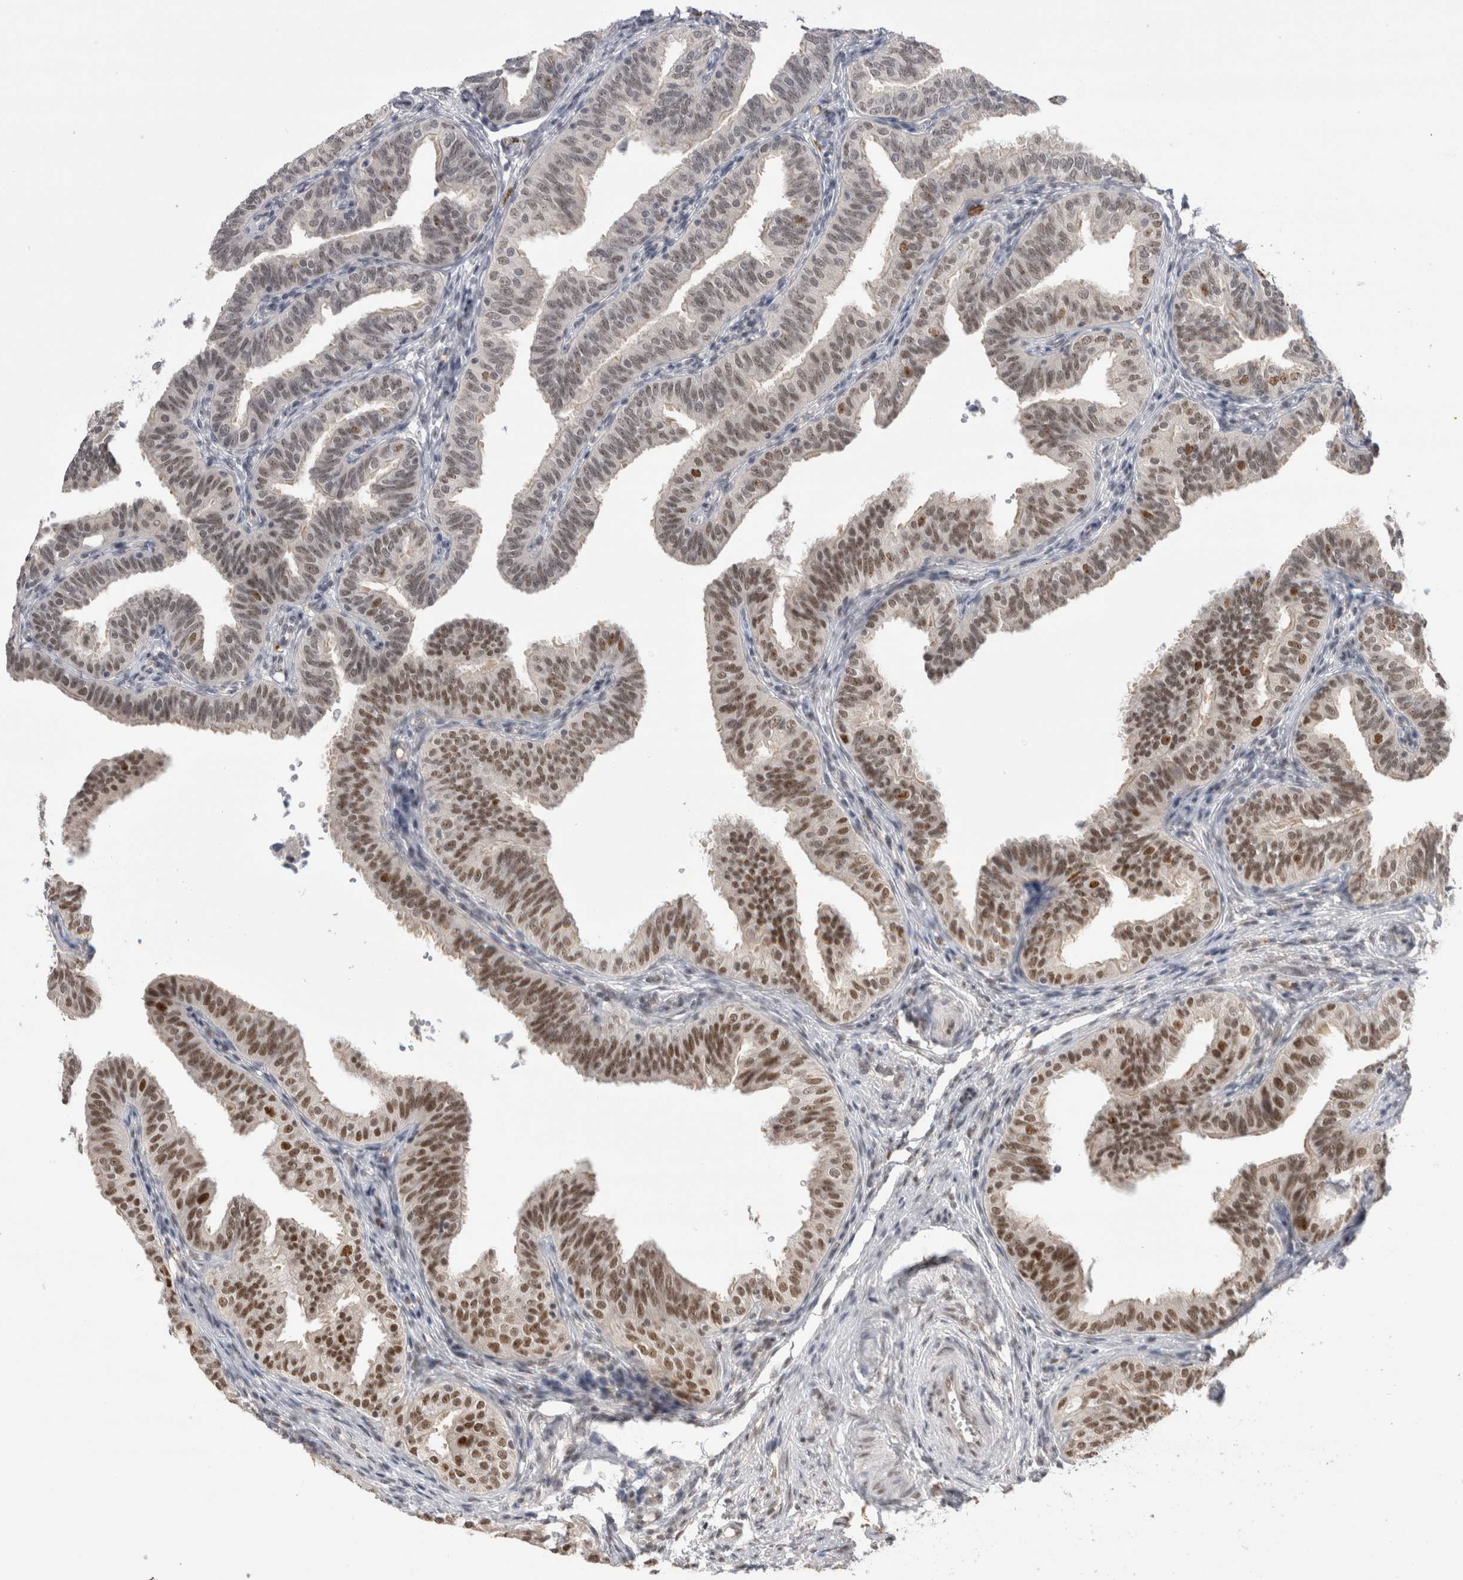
{"staining": {"intensity": "moderate", "quantity": "25%-75%", "location": "nuclear"}, "tissue": "fallopian tube", "cell_type": "Glandular cells", "image_type": "normal", "snomed": [{"axis": "morphology", "description": "Normal tissue, NOS"}, {"axis": "topography", "description": "Fallopian tube"}], "caption": "Fallopian tube stained with DAB (3,3'-diaminobenzidine) IHC demonstrates medium levels of moderate nuclear expression in approximately 25%-75% of glandular cells.", "gene": "ZNF24", "patient": {"sex": "female", "age": 35}}